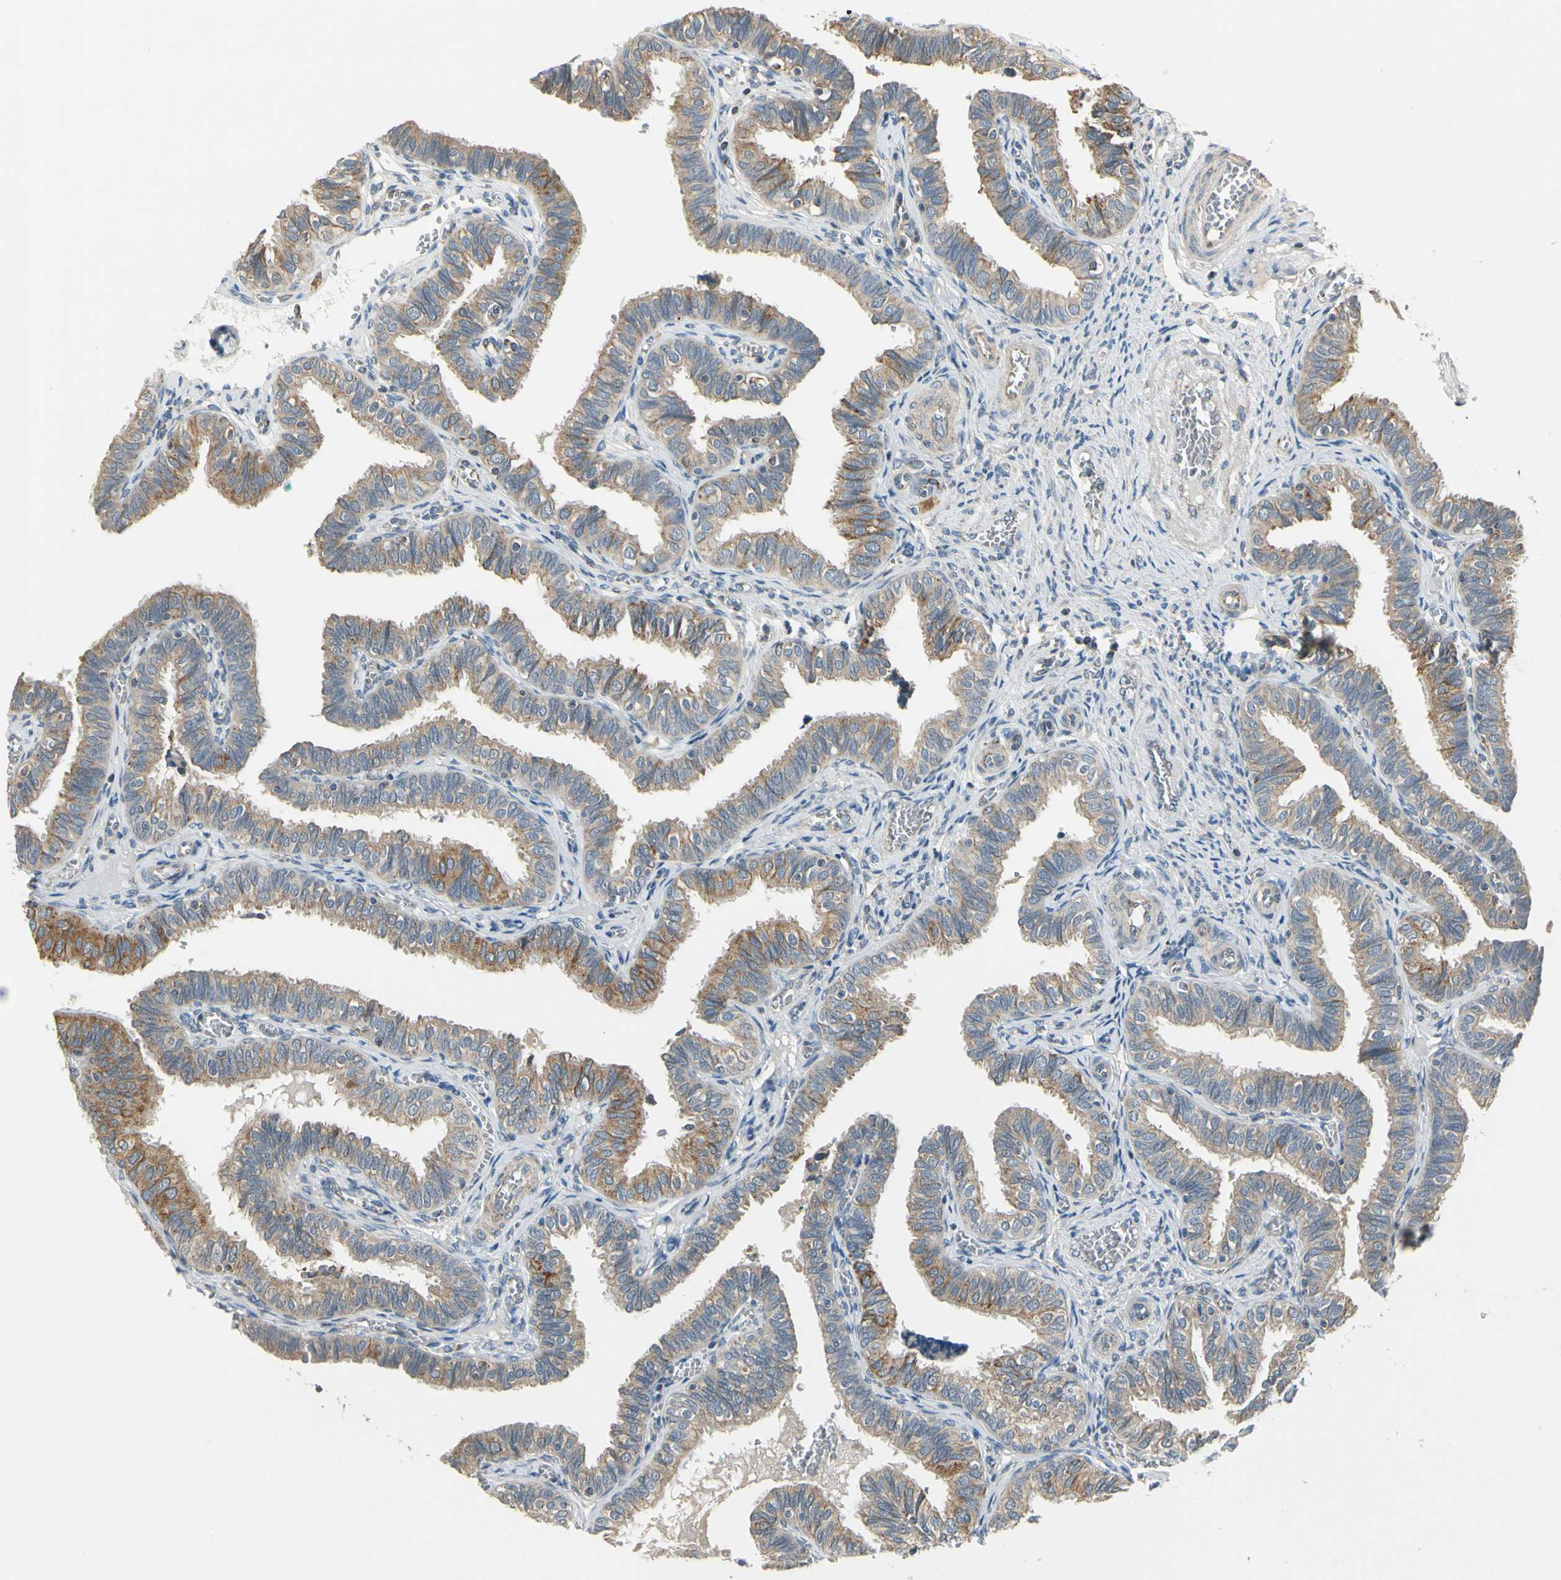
{"staining": {"intensity": "moderate", "quantity": ">75%", "location": "cytoplasmic/membranous"}, "tissue": "fallopian tube", "cell_type": "Glandular cells", "image_type": "normal", "snomed": [{"axis": "morphology", "description": "Normal tissue, NOS"}, {"axis": "topography", "description": "Fallopian tube"}], "caption": "Approximately >75% of glandular cells in benign human fallopian tube reveal moderate cytoplasmic/membranous protein expression as visualized by brown immunohistochemical staining.", "gene": "EPHB3", "patient": {"sex": "female", "age": 46}}